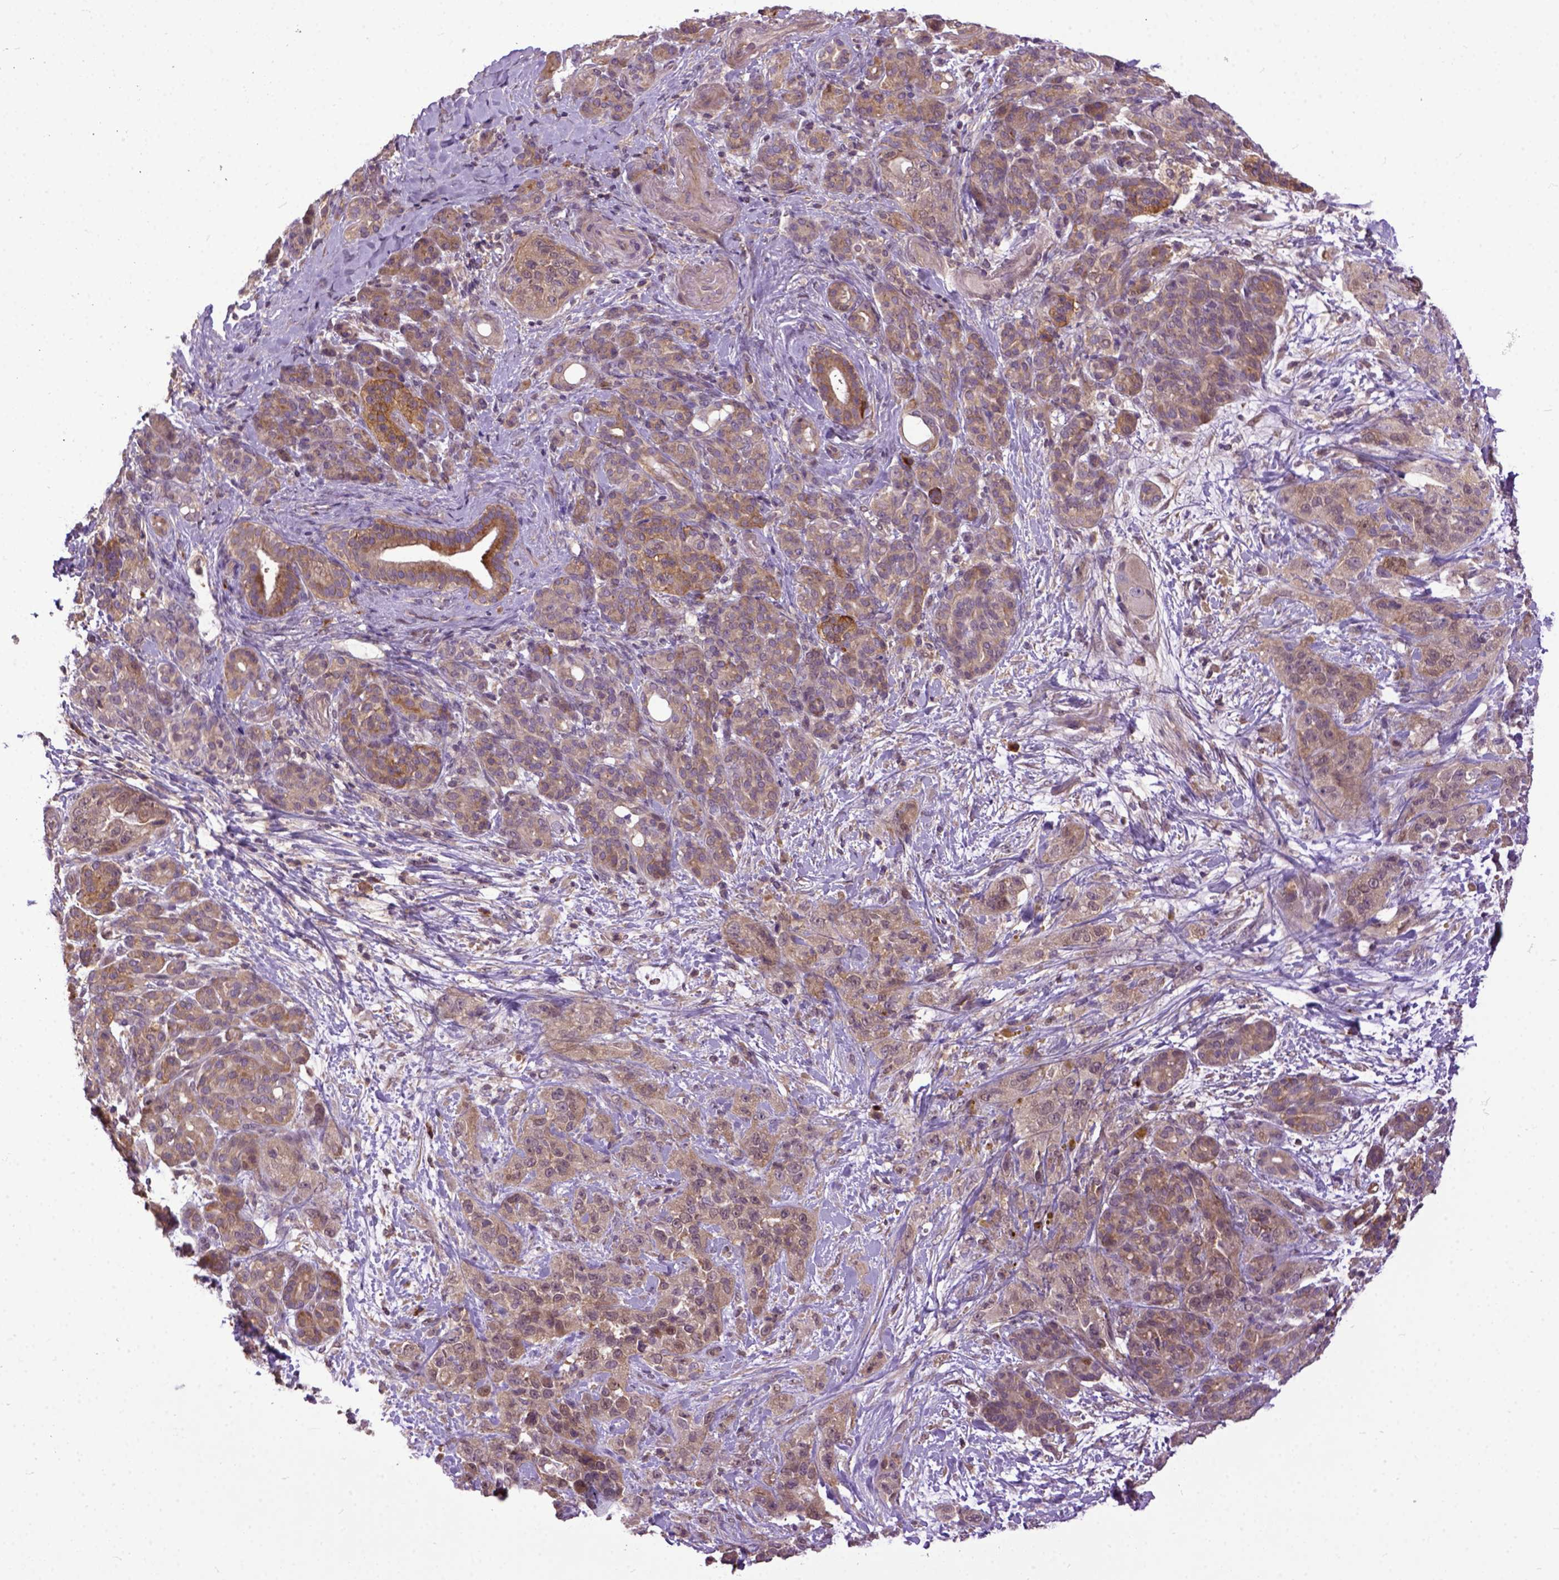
{"staining": {"intensity": "moderate", "quantity": ">75%", "location": "cytoplasmic/membranous"}, "tissue": "pancreatic cancer", "cell_type": "Tumor cells", "image_type": "cancer", "snomed": [{"axis": "morphology", "description": "Adenocarcinoma, NOS"}, {"axis": "topography", "description": "Pancreas"}], "caption": "Immunohistochemical staining of pancreatic cancer reveals medium levels of moderate cytoplasmic/membranous staining in about >75% of tumor cells.", "gene": "CPNE1", "patient": {"sex": "male", "age": 44}}